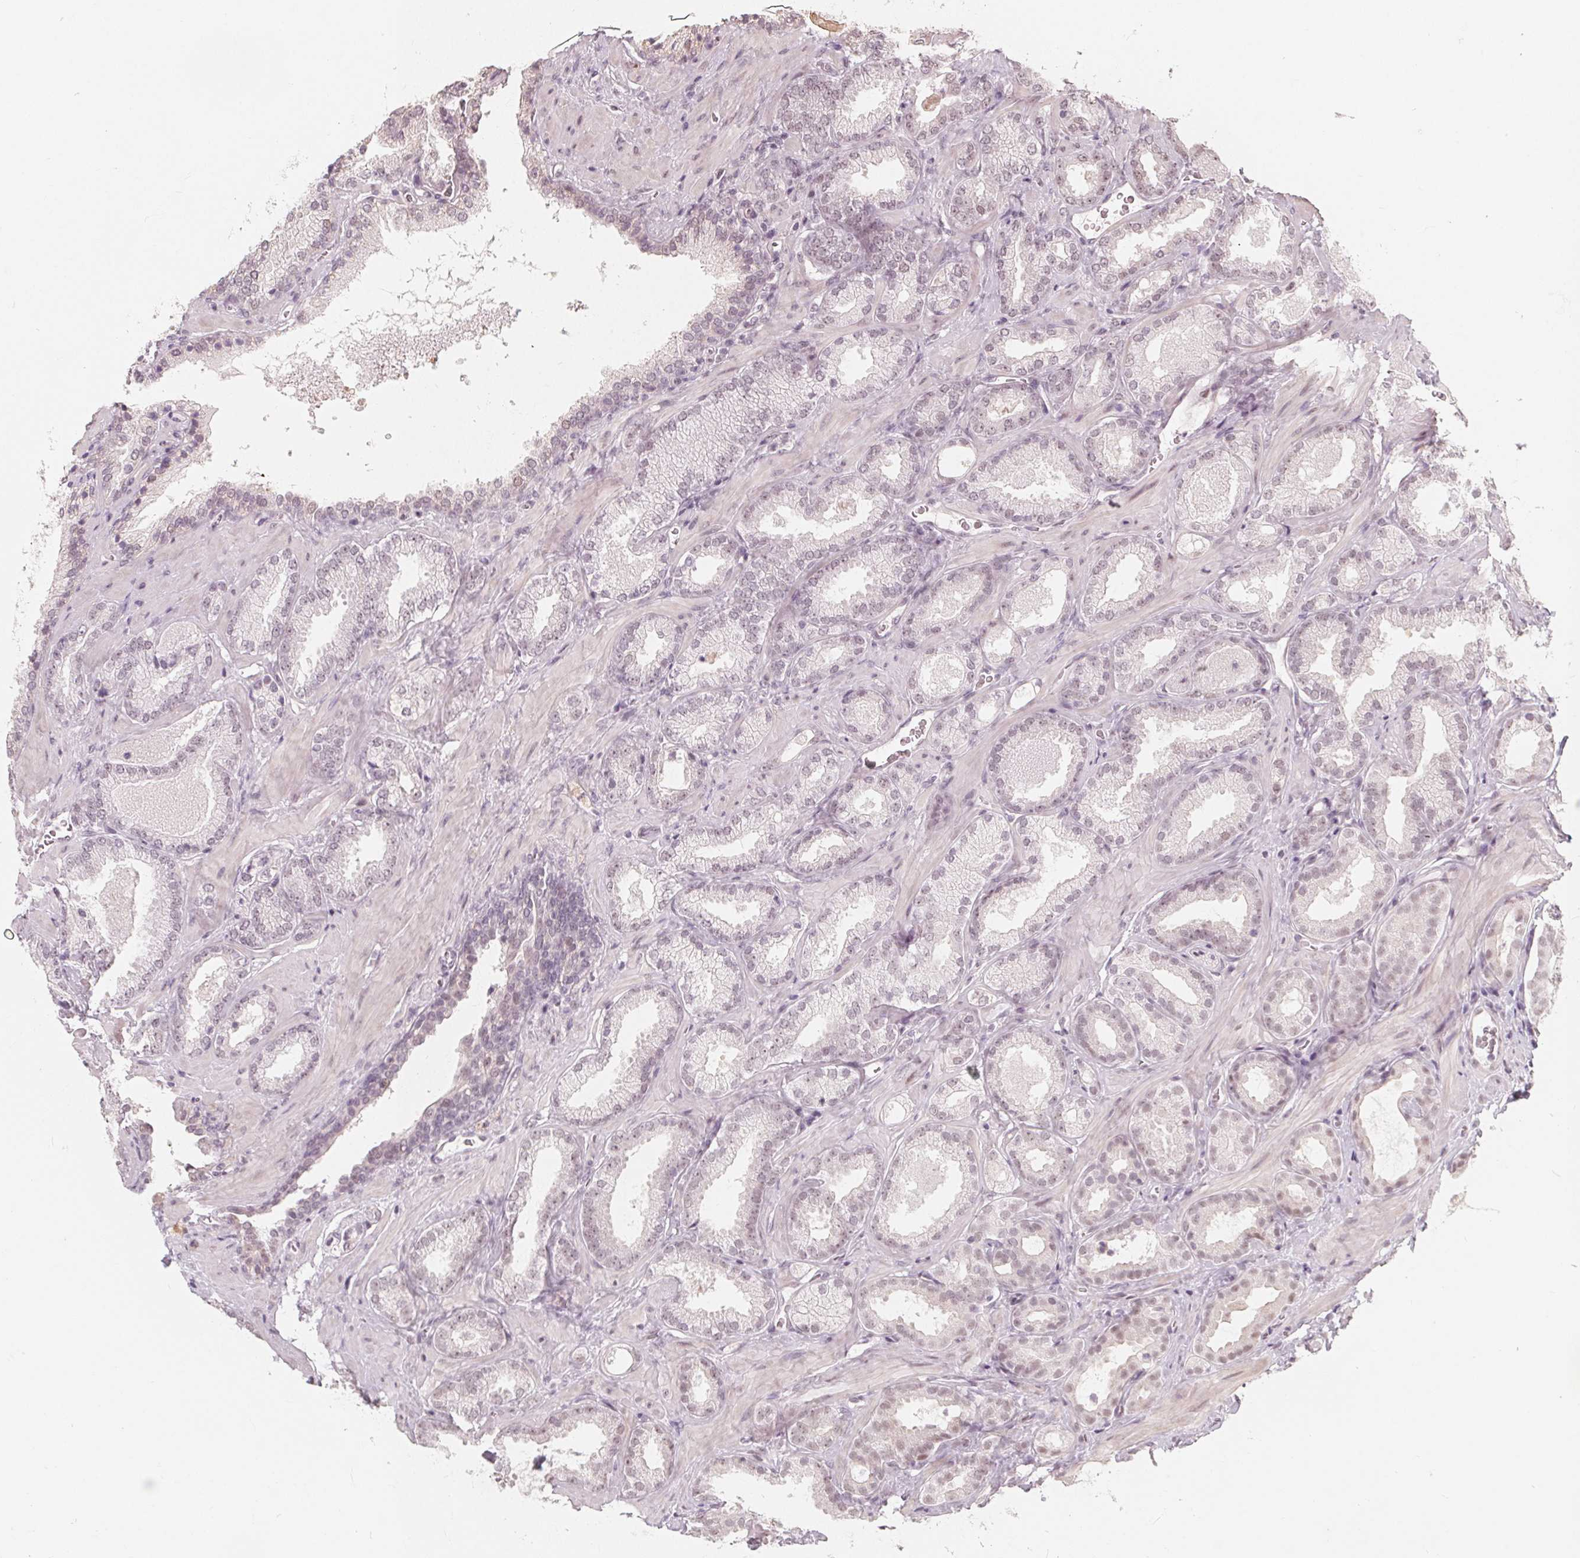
{"staining": {"intensity": "weak", "quantity": "<25%", "location": "nuclear"}, "tissue": "prostate cancer", "cell_type": "Tumor cells", "image_type": "cancer", "snomed": [{"axis": "morphology", "description": "Adenocarcinoma, Low grade"}, {"axis": "topography", "description": "Prostate"}], "caption": "High power microscopy image of an immunohistochemistry image of prostate cancer, revealing no significant staining in tumor cells.", "gene": "NUP210L", "patient": {"sex": "male", "age": 62}}